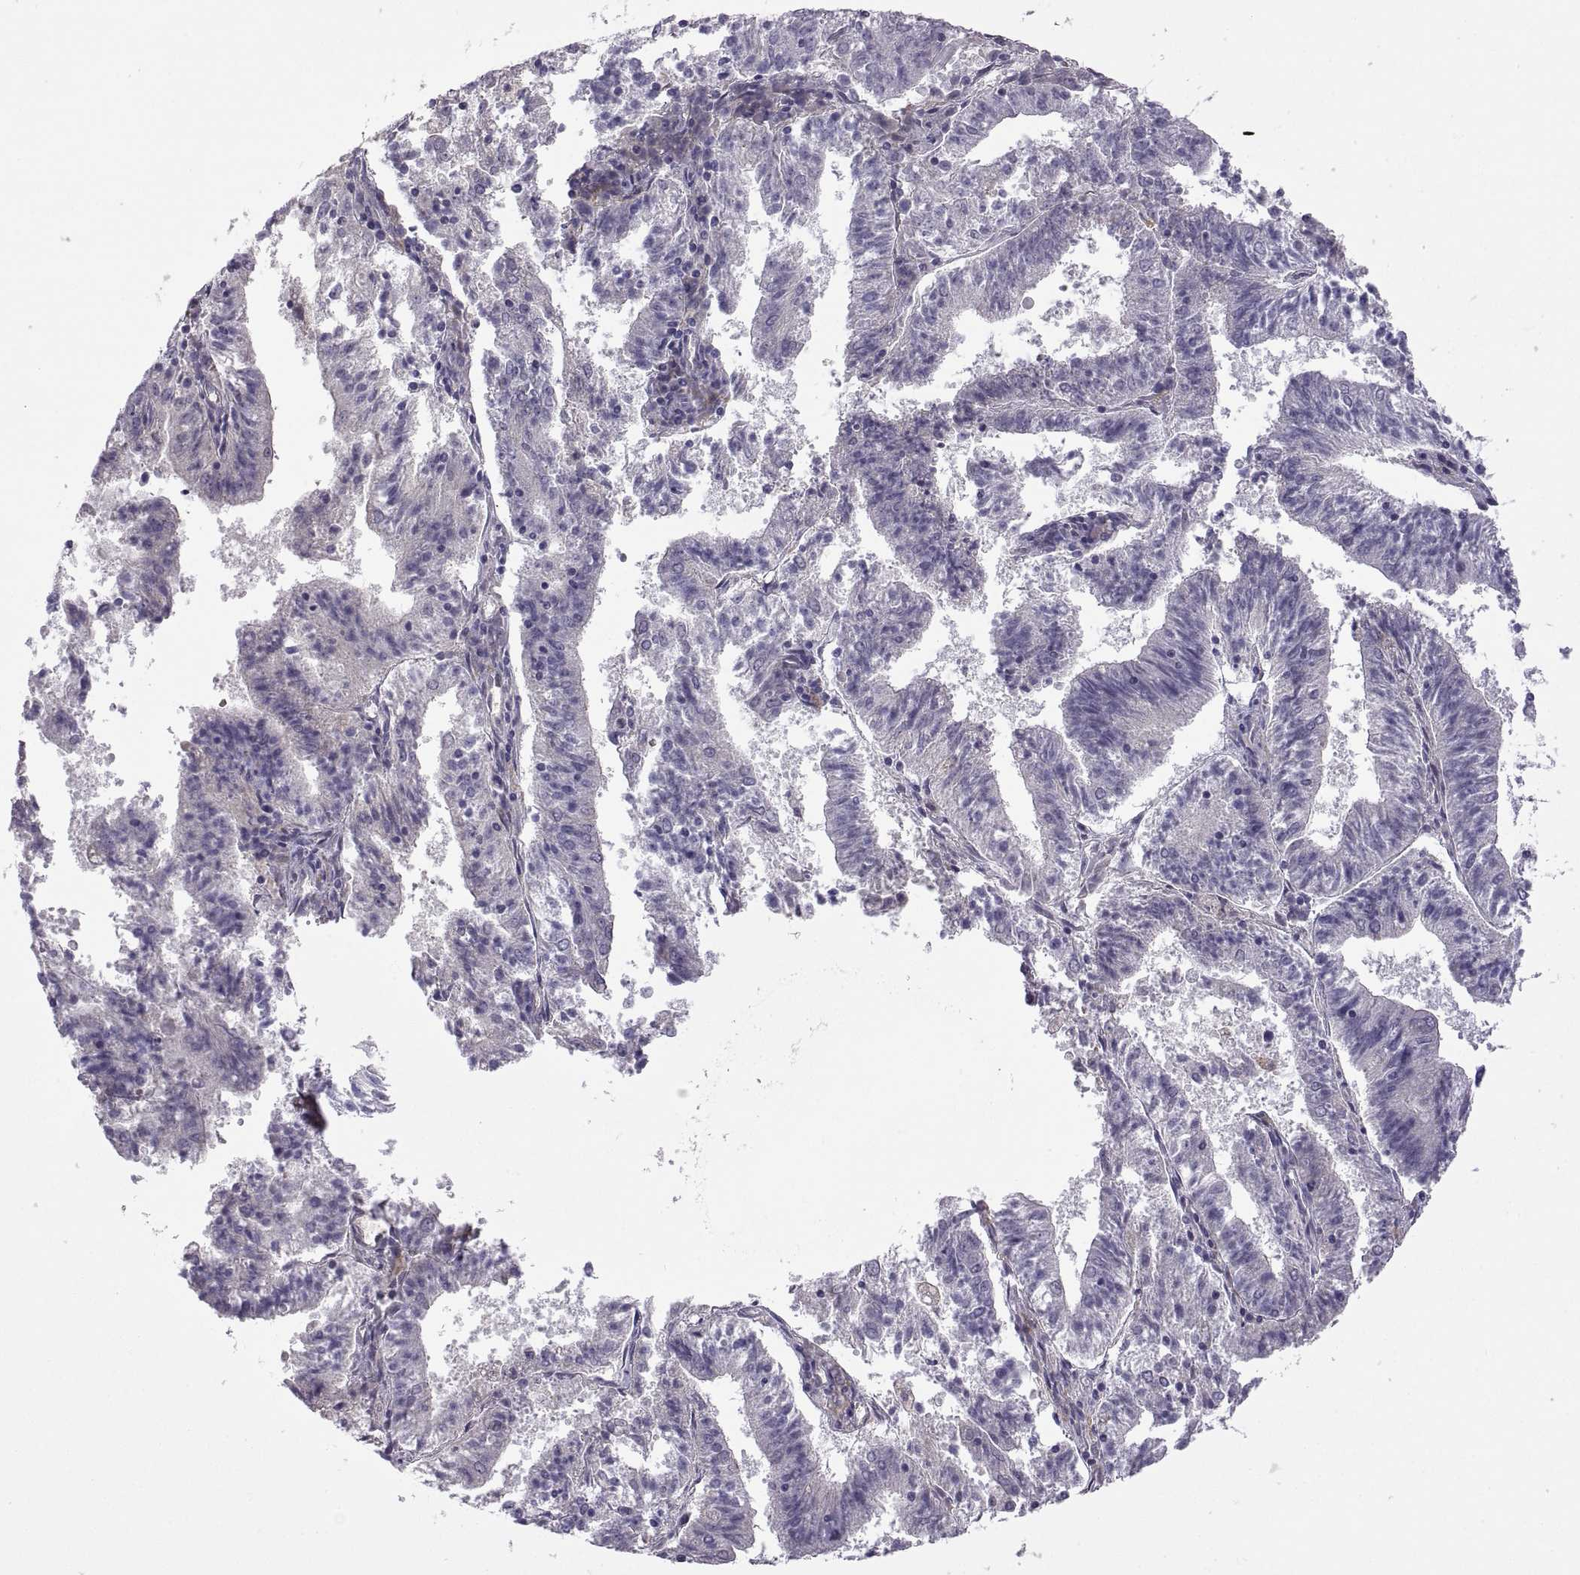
{"staining": {"intensity": "negative", "quantity": "none", "location": "none"}, "tissue": "endometrial cancer", "cell_type": "Tumor cells", "image_type": "cancer", "snomed": [{"axis": "morphology", "description": "Adenocarcinoma, NOS"}, {"axis": "topography", "description": "Endometrium"}], "caption": "IHC micrograph of human endometrial cancer stained for a protein (brown), which displays no staining in tumor cells.", "gene": "MEIOC", "patient": {"sex": "female", "age": 82}}